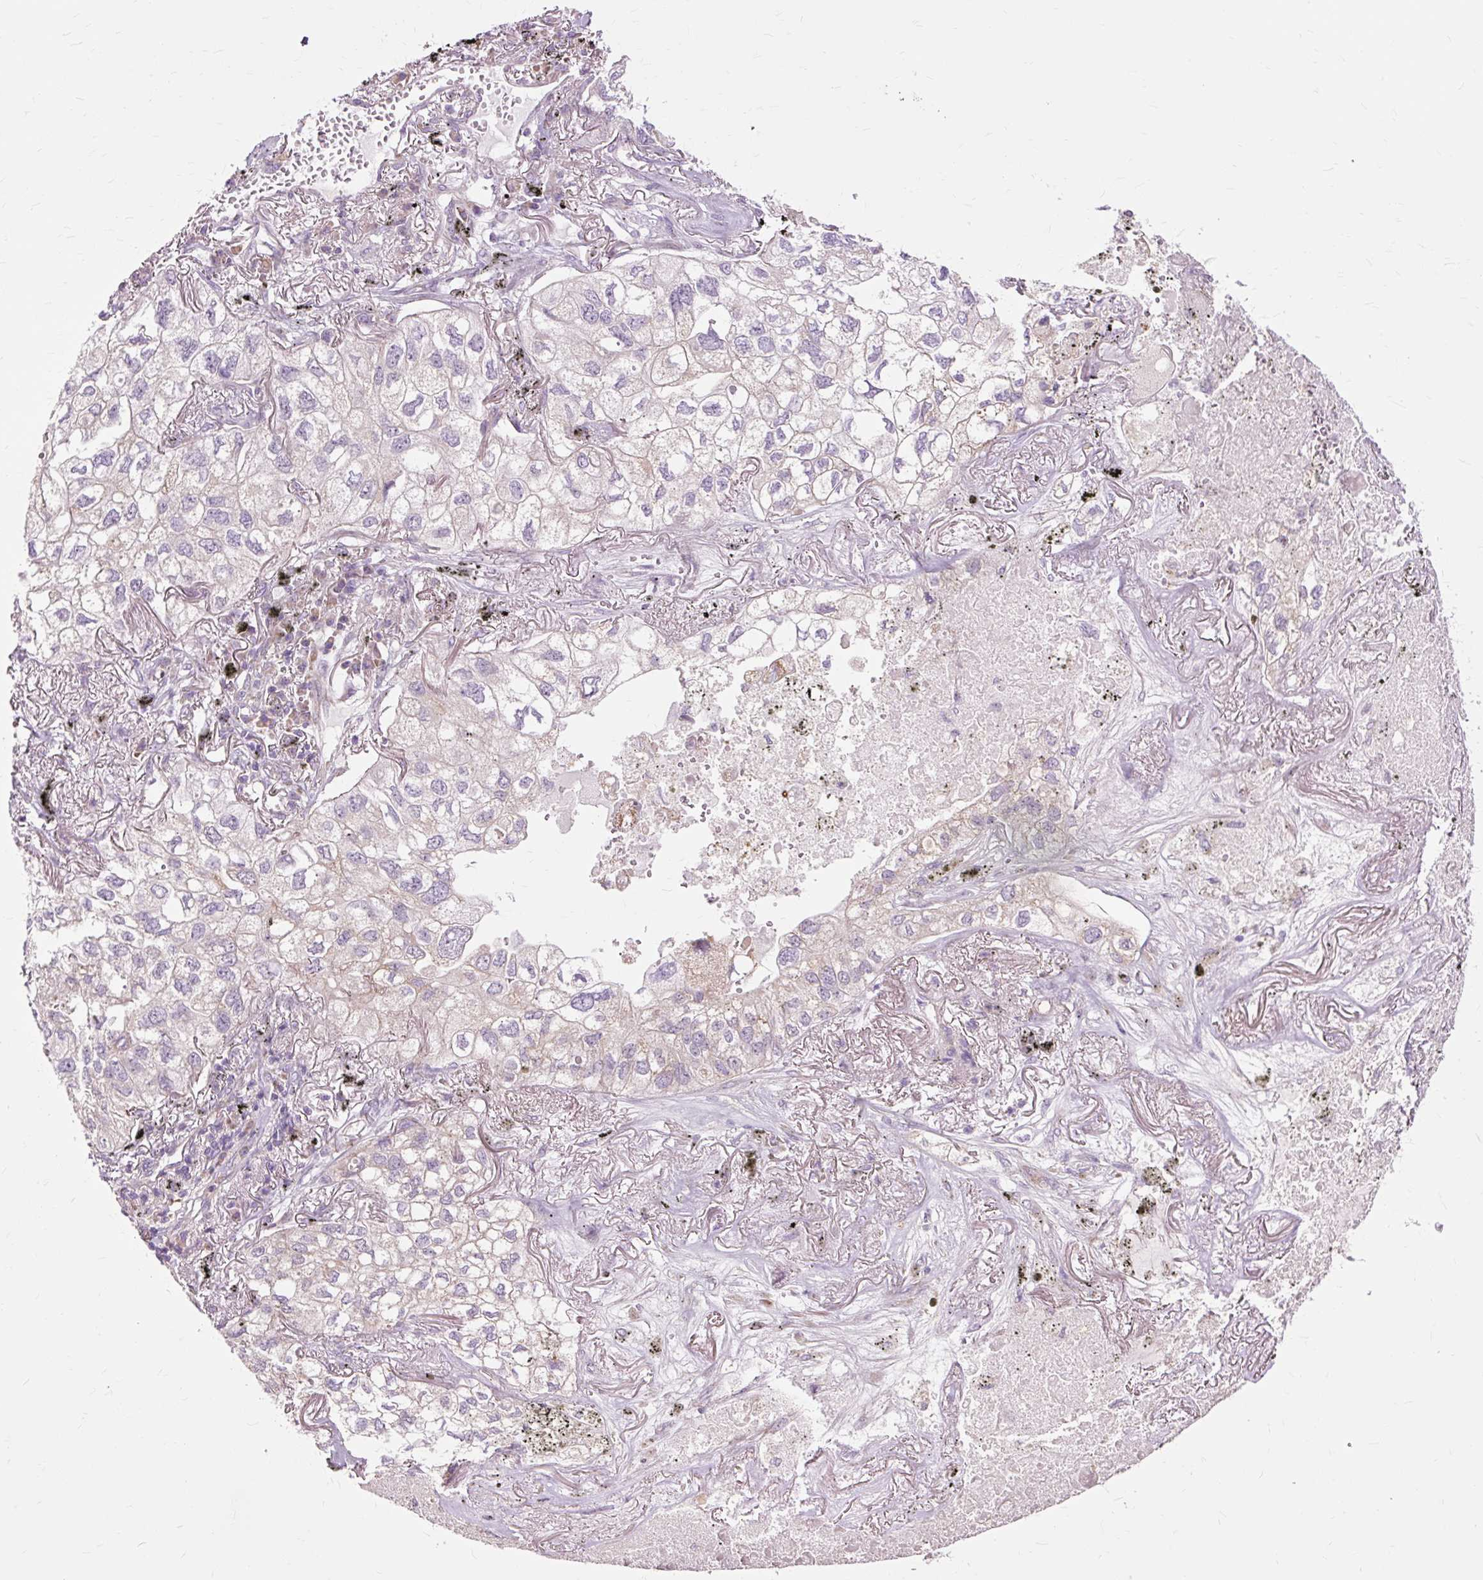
{"staining": {"intensity": "weak", "quantity": "<25%", "location": "cytoplasmic/membranous"}, "tissue": "lung cancer", "cell_type": "Tumor cells", "image_type": "cancer", "snomed": [{"axis": "morphology", "description": "Adenocarcinoma, NOS"}, {"axis": "topography", "description": "Lung"}], "caption": "IHC histopathology image of neoplastic tissue: lung adenocarcinoma stained with DAB (3,3'-diaminobenzidine) demonstrates no significant protein positivity in tumor cells.", "gene": "PDZD2", "patient": {"sex": "male", "age": 65}}